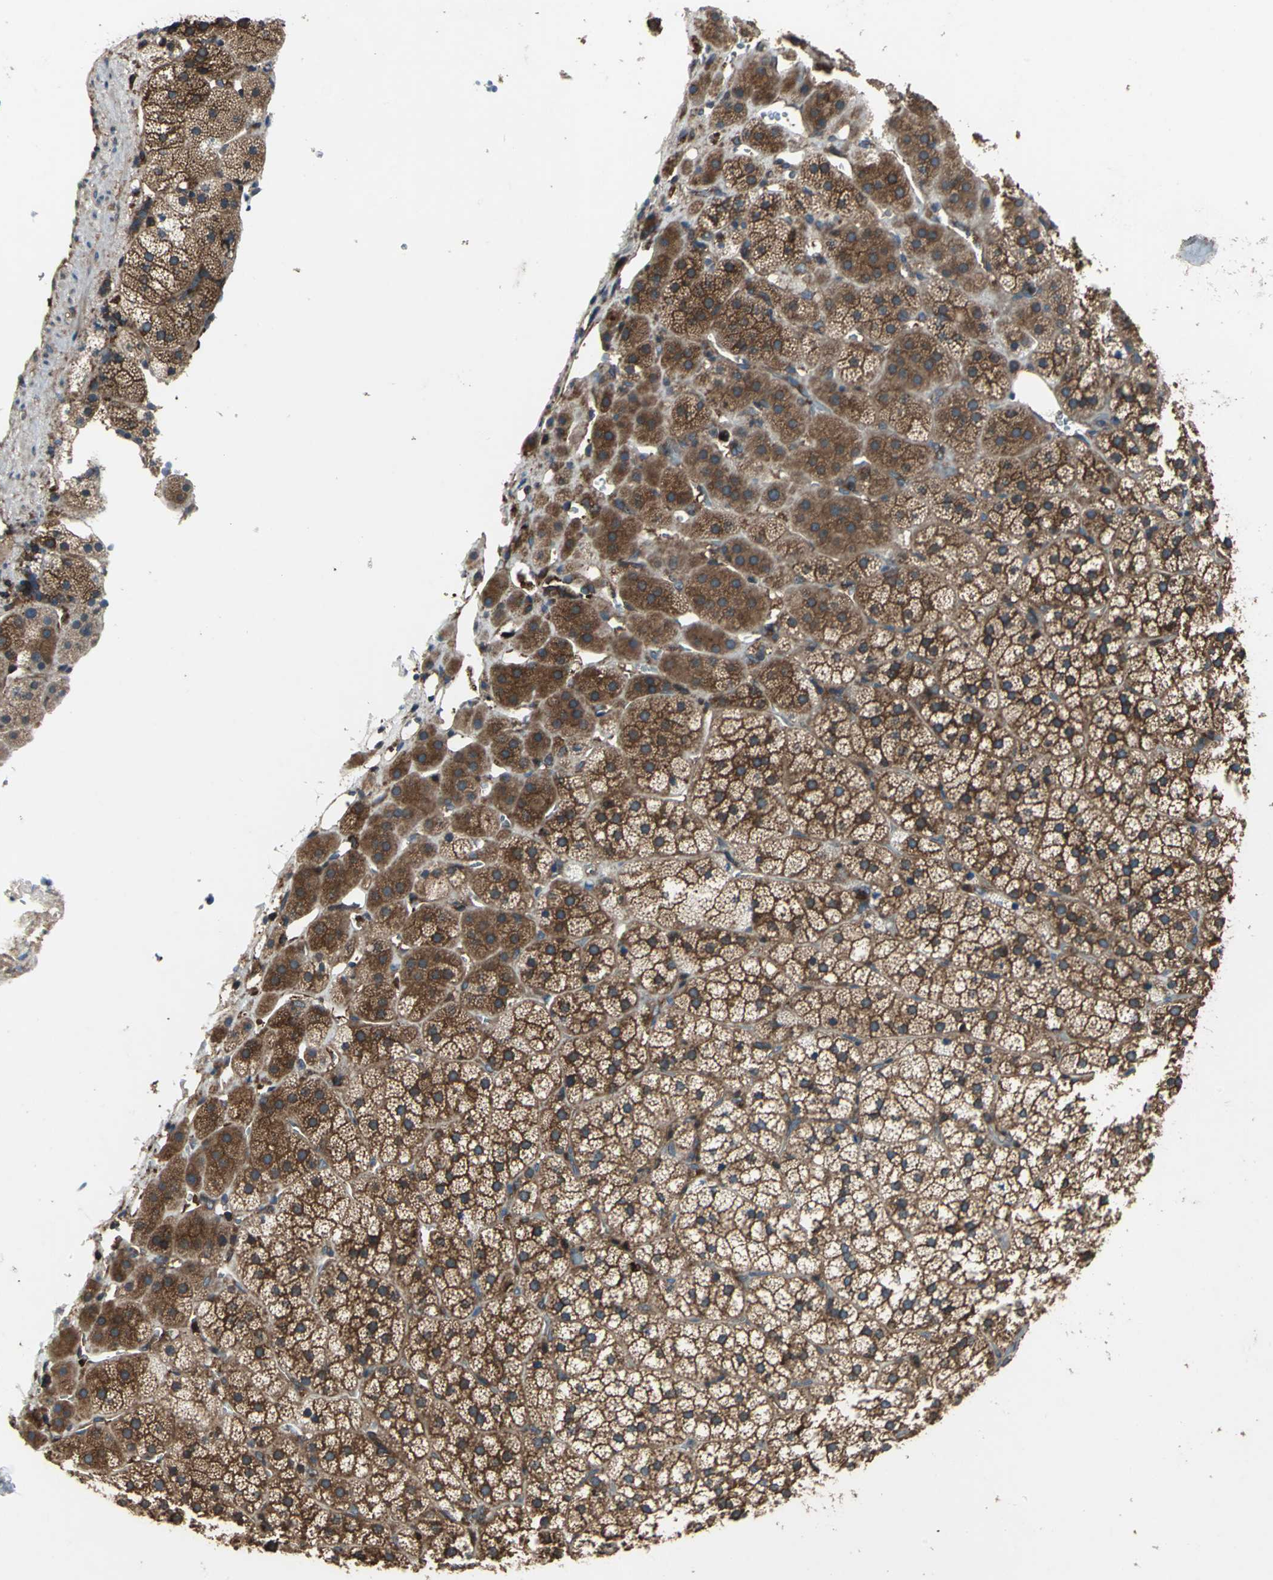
{"staining": {"intensity": "strong", "quantity": ">75%", "location": "cytoplasmic/membranous,nuclear"}, "tissue": "adrenal gland", "cell_type": "Glandular cells", "image_type": "normal", "snomed": [{"axis": "morphology", "description": "Normal tissue, NOS"}, {"axis": "topography", "description": "Adrenal gland"}], "caption": "Protein analysis of benign adrenal gland displays strong cytoplasmic/membranous,nuclear expression in about >75% of glandular cells. The protein of interest is shown in brown color, while the nuclei are stained blue.", "gene": "CAPN1", "patient": {"sex": "female", "age": 44}}